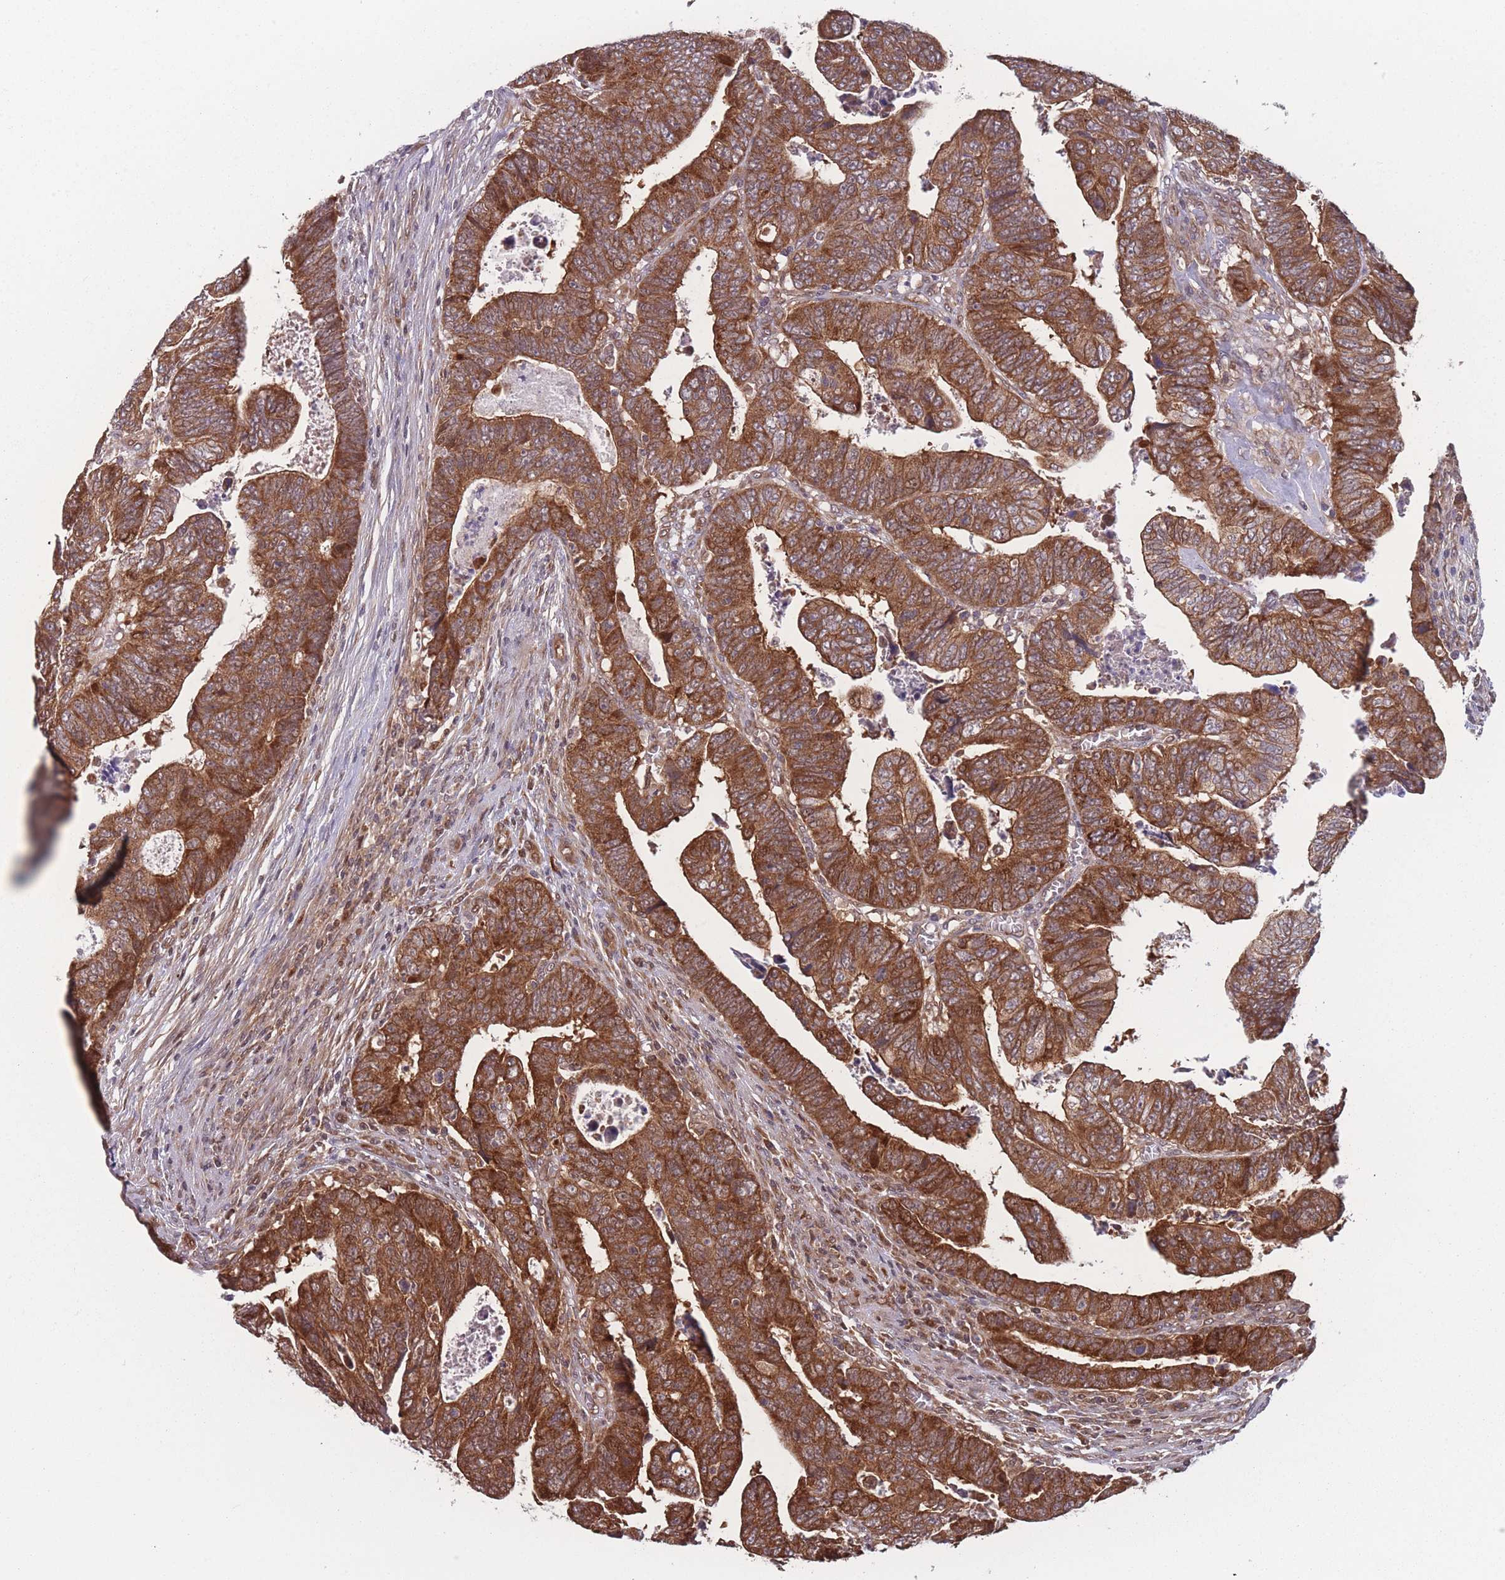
{"staining": {"intensity": "strong", "quantity": ">75%", "location": "cytoplasmic/membranous"}, "tissue": "colorectal cancer", "cell_type": "Tumor cells", "image_type": "cancer", "snomed": [{"axis": "morphology", "description": "Normal tissue, NOS"}, {"axis": "morphology", "description": "Adenocarcinoma, NOS"}, {"axis": "topography", "description": "Rectum"}], "caption": "IHC of colorectal cancer (adenocarcinoma) displays high levels of strong cytoplasmic/membranous staining in approximately >75% of tumor cells.", "gene": "RPS18", "patient": {"sex": "female", "age": 65}}